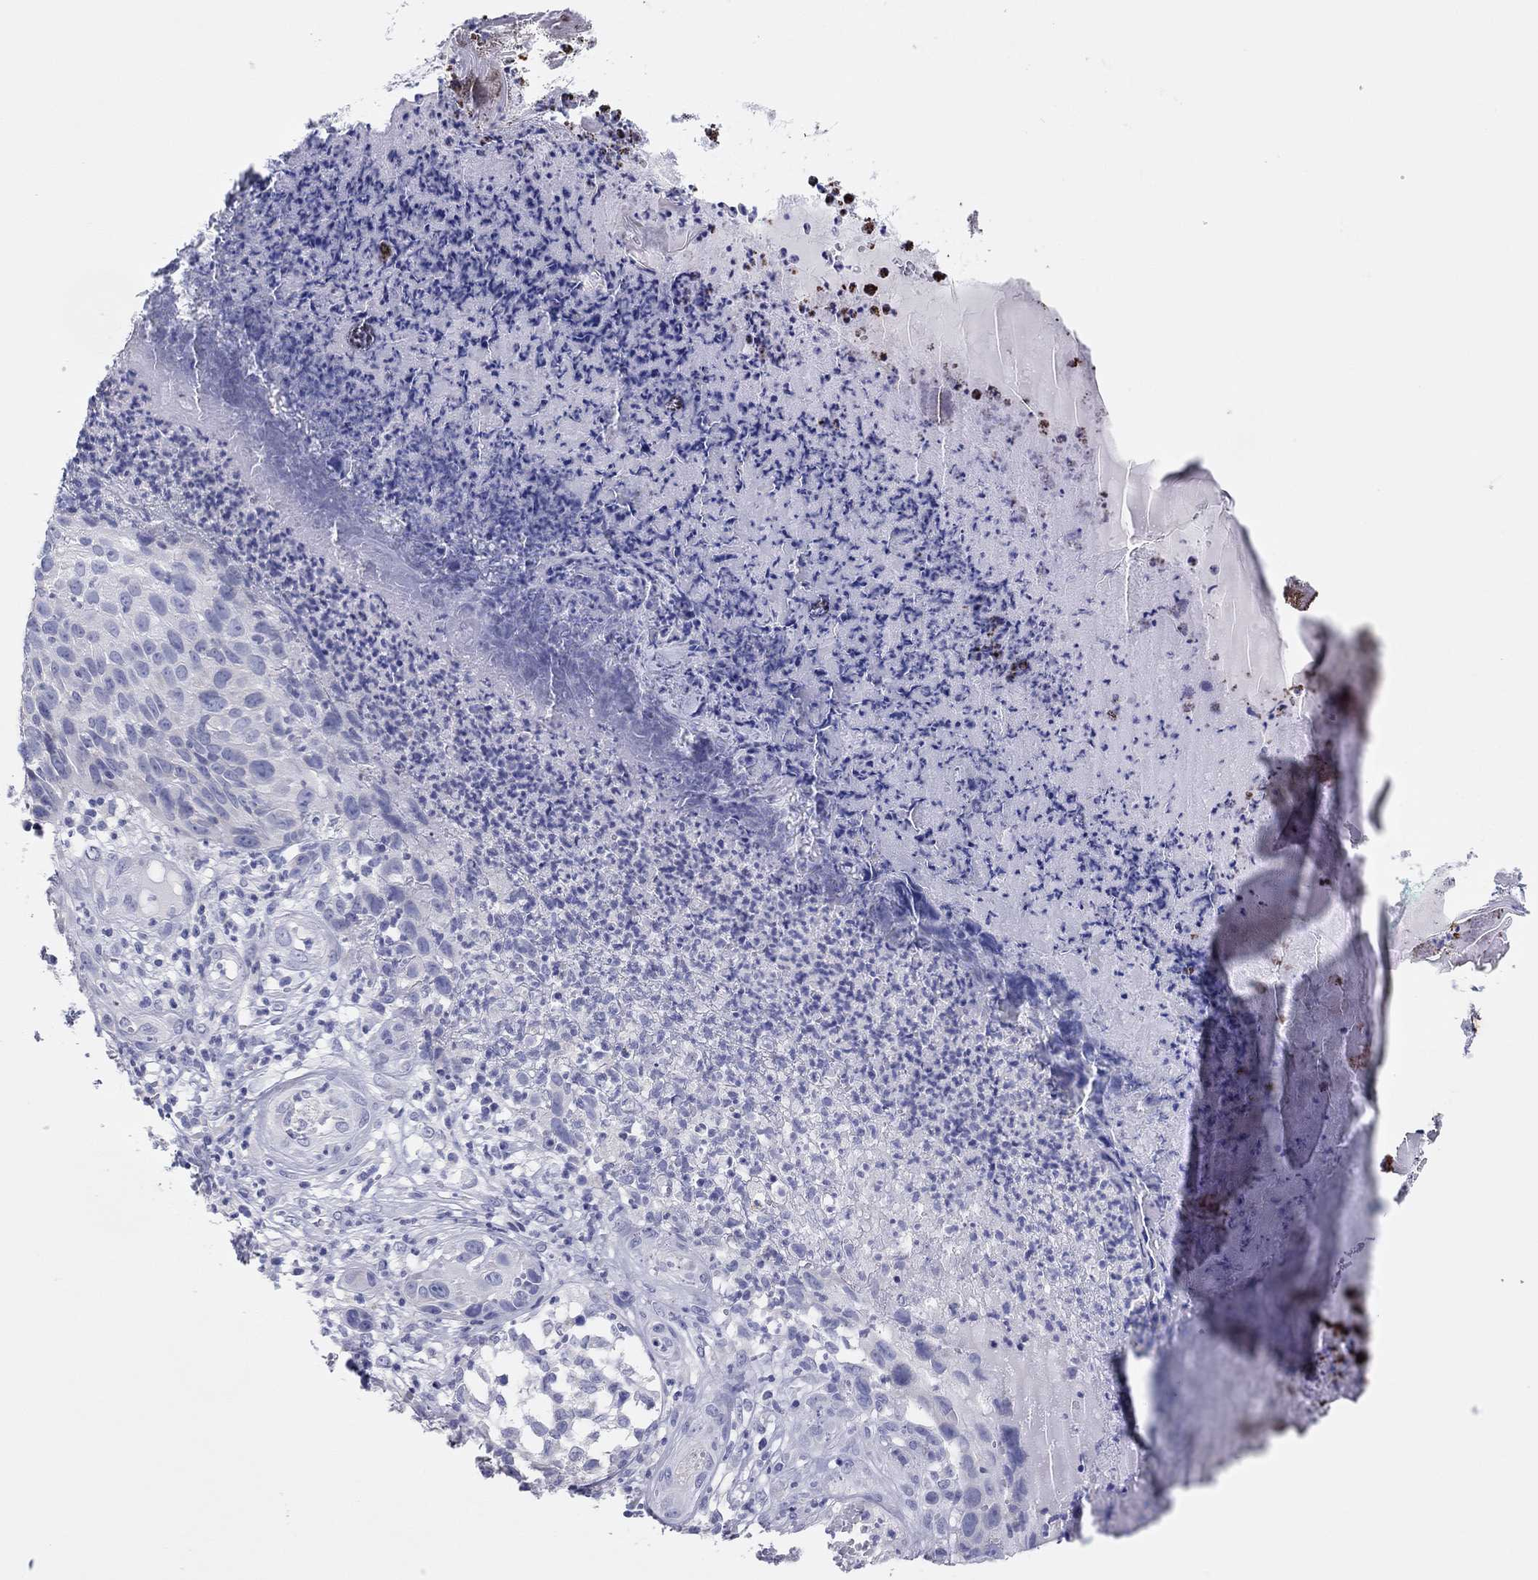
{"staining": {"intensity": "negative", "quantity": "none", "location": "none"}, "tissue": "skin cancer", "cell_type": "Tumor cells", "image_type": "cancer", "snomed": [{"axis": "morphology", "description": "Squamous cell carcinoma, NOS"}, {"axis": "topography", "description": "Skin"}], "caption": "A histopathology image of human skin cancer (squamous cell carcinoma) is negative for staining in tumor cells.", "gene": "ERICH3", "patient": {"sex": "male", "age": 92}}